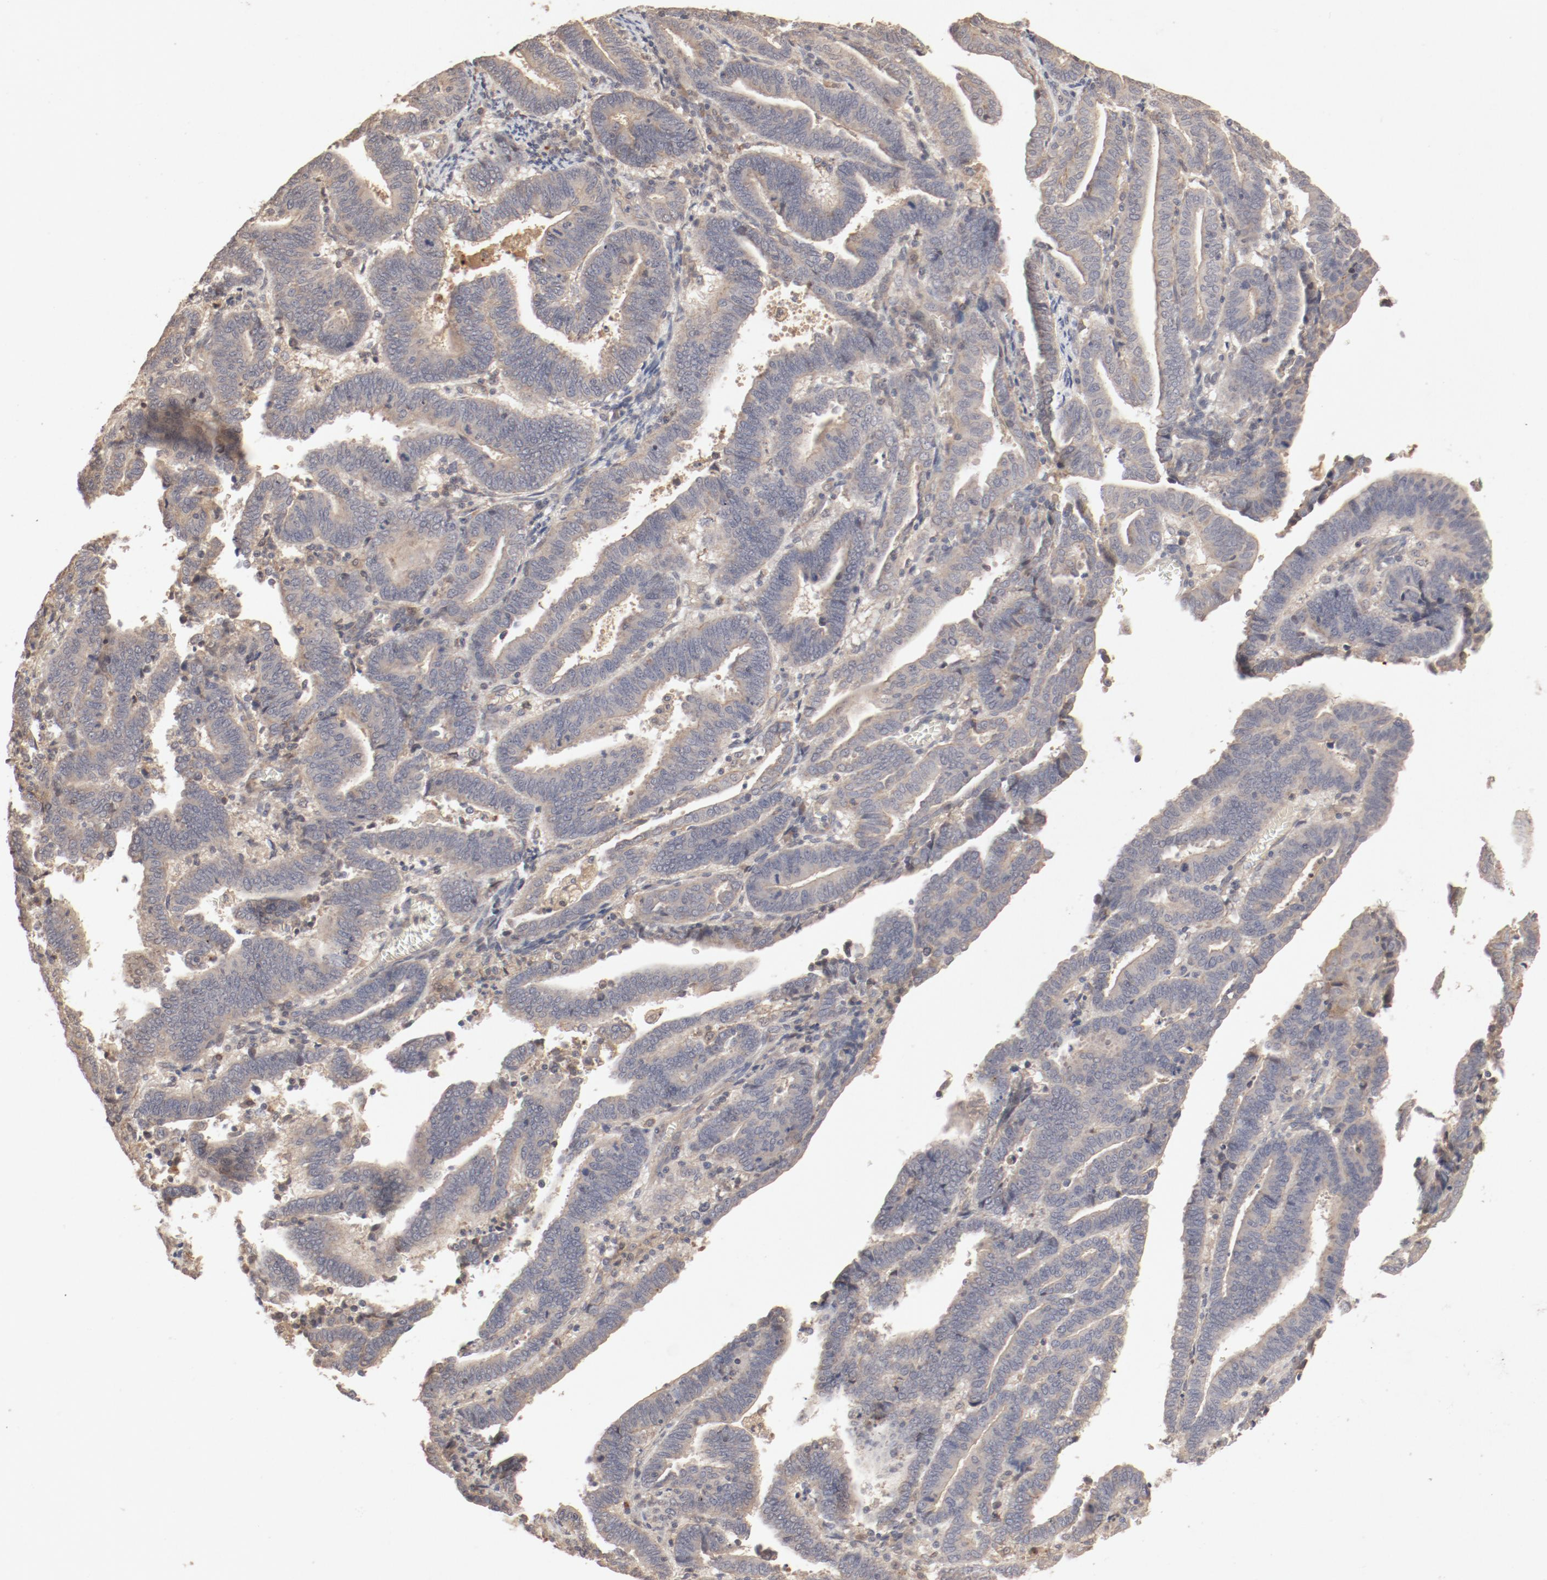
{"staining": {"intensity": "moderate", "quantity": ">75%", "location": "cytoplasmic/membranous"}, "tissue": "endometrial cancer", "cell_type": "Tumor cells", "image_type": "cancer", "snomed": [{"axis": "morphology", "description": "Adenocarcinoma, NOS"}, {"axis": "topography", "description": "Uterus"}], "caption": "Moderate cytoplasmic/membranous expression is present in about >75% of tumor cells in endometrial cancer. The protein of interest is shown in brown color, while the nuclei are stained blue.", "gene": "IL3RA", "patient": {"sex": "female", "age": 83}}